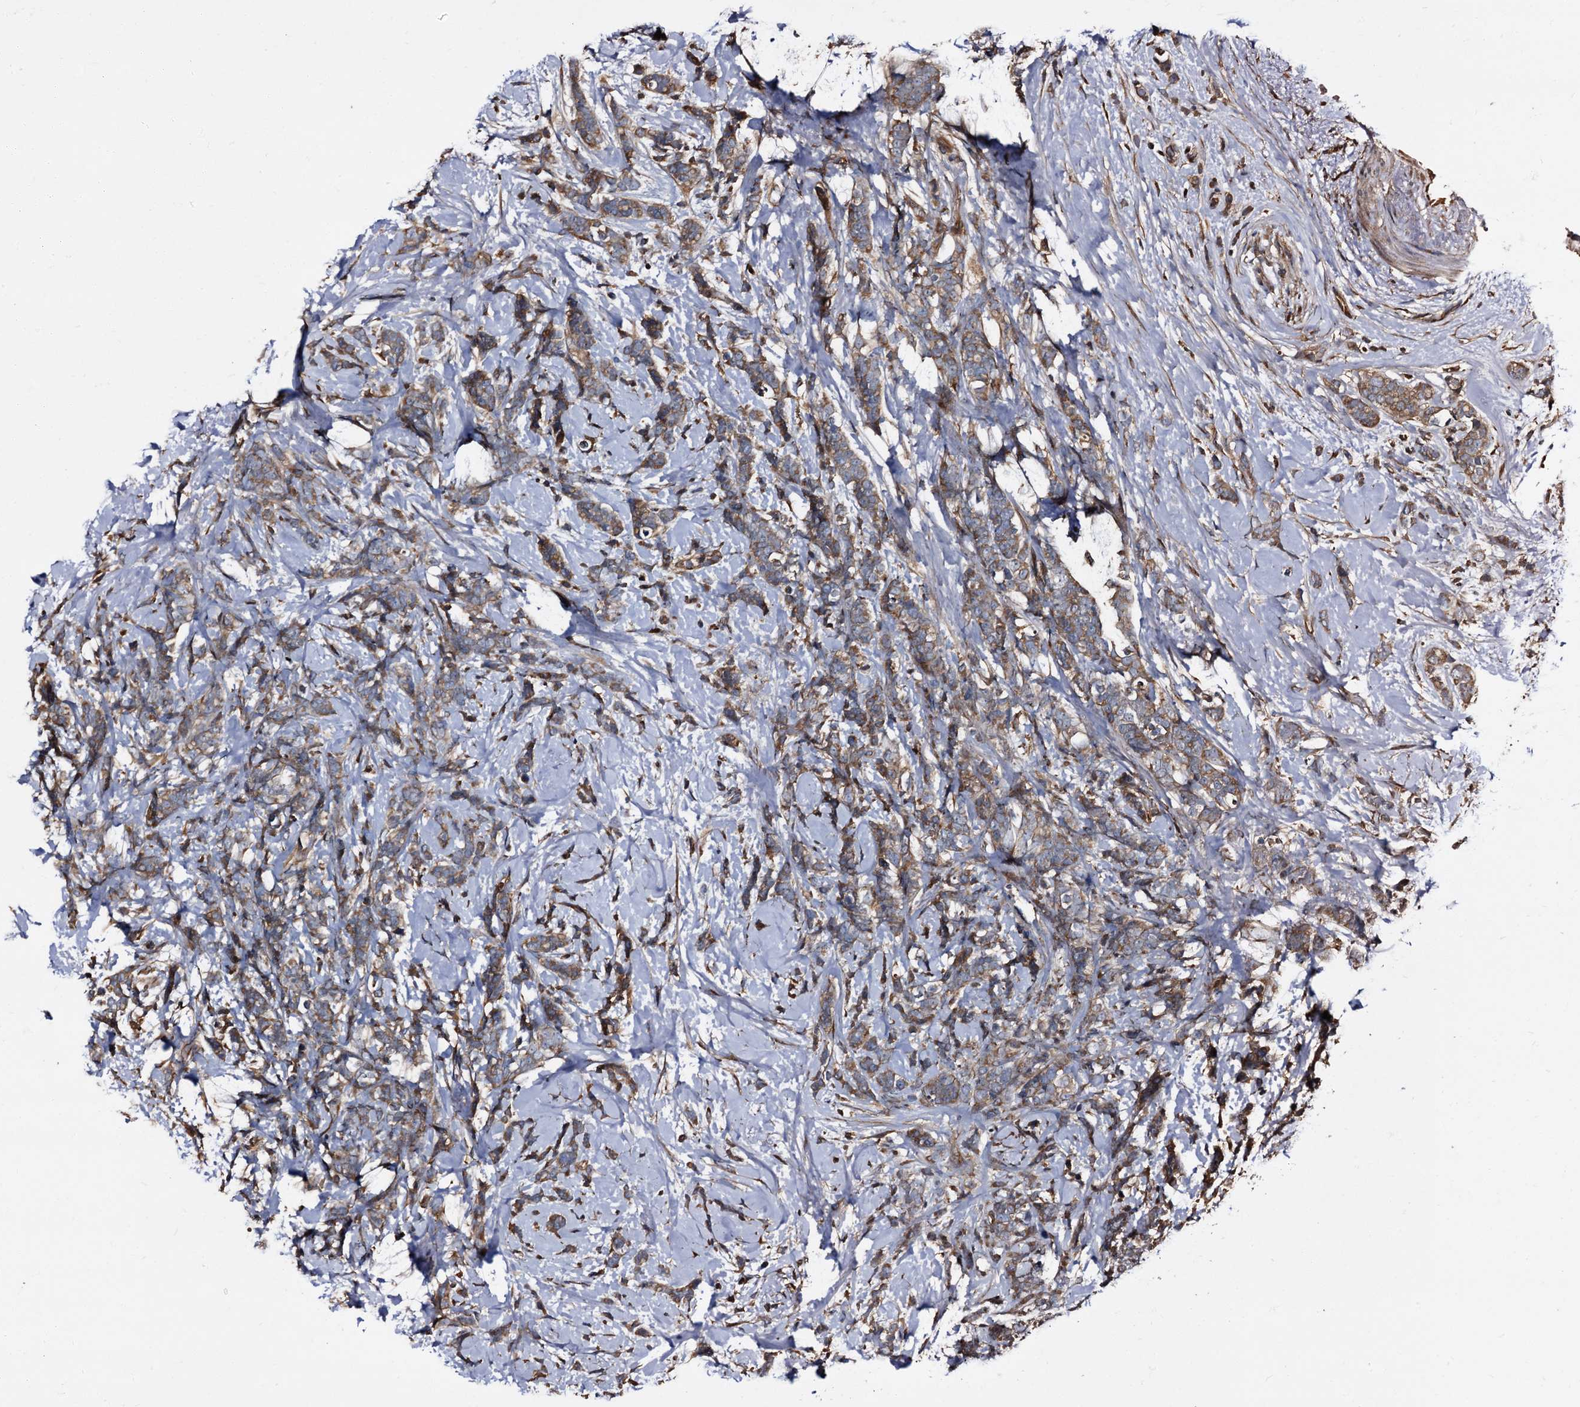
{"staining": {"intensity": "moderate", "quantity": ">75%", "location": "cytoplasmic/membranous"}, "tissue": "breast cancer", "cell_type": "Tumor cells", "image_type": "cancer", "snomed": [{"axis": "morphology", "description": "Lobular carcinoma"}, {"axis": "topography", "description": "Breast"}], "caption": "Immunohistochemical staining of breast cancer displays medium levels of moderate cytoplasmic/membranous protein expression in about >75% of tumor cells.", "gene": "PEX5", "patient": {"sex": "female", "age": 58}}